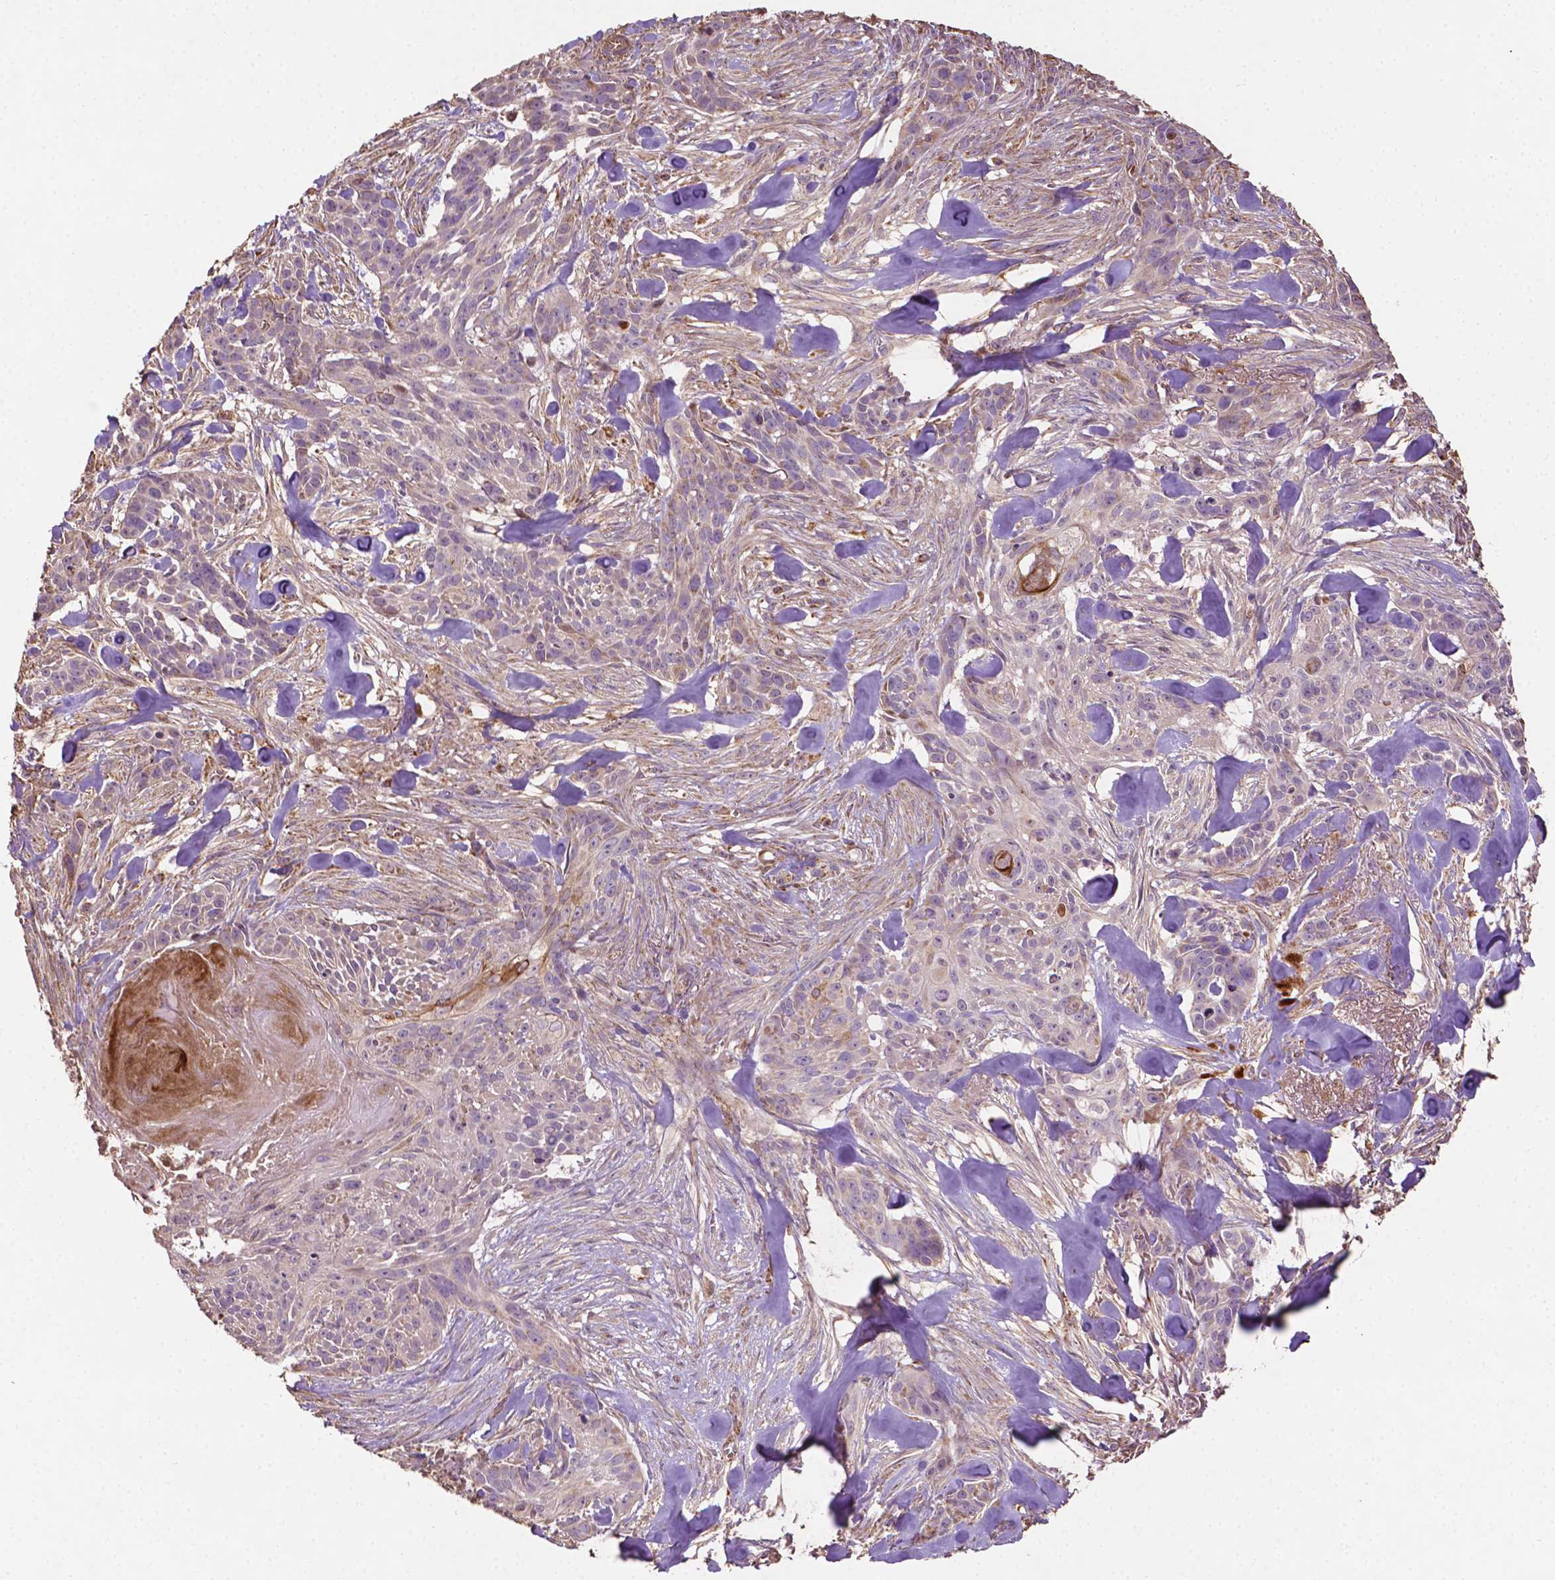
{"staining": {"intensity": "negative", "quantity": "none", "location": "none"}, "tissue": "skin cancer", "cell_type": "Tumor cells", "image_type": "cancer", "snomed": [{"axis": "morphology", "description": "Basal cell carcinoma"}, {"axis": "topography", "description": "Skin"}], "caption": "Photomicrograph shows no protein positivity in tumor cells of skin basal cell carcinoma tissue. (DAB immunohistochemistry (IHC) visualized using brightfield microscopy, high magnification).", "gene": "LRR1", "patient": {"sex": "male", "age": 87}}